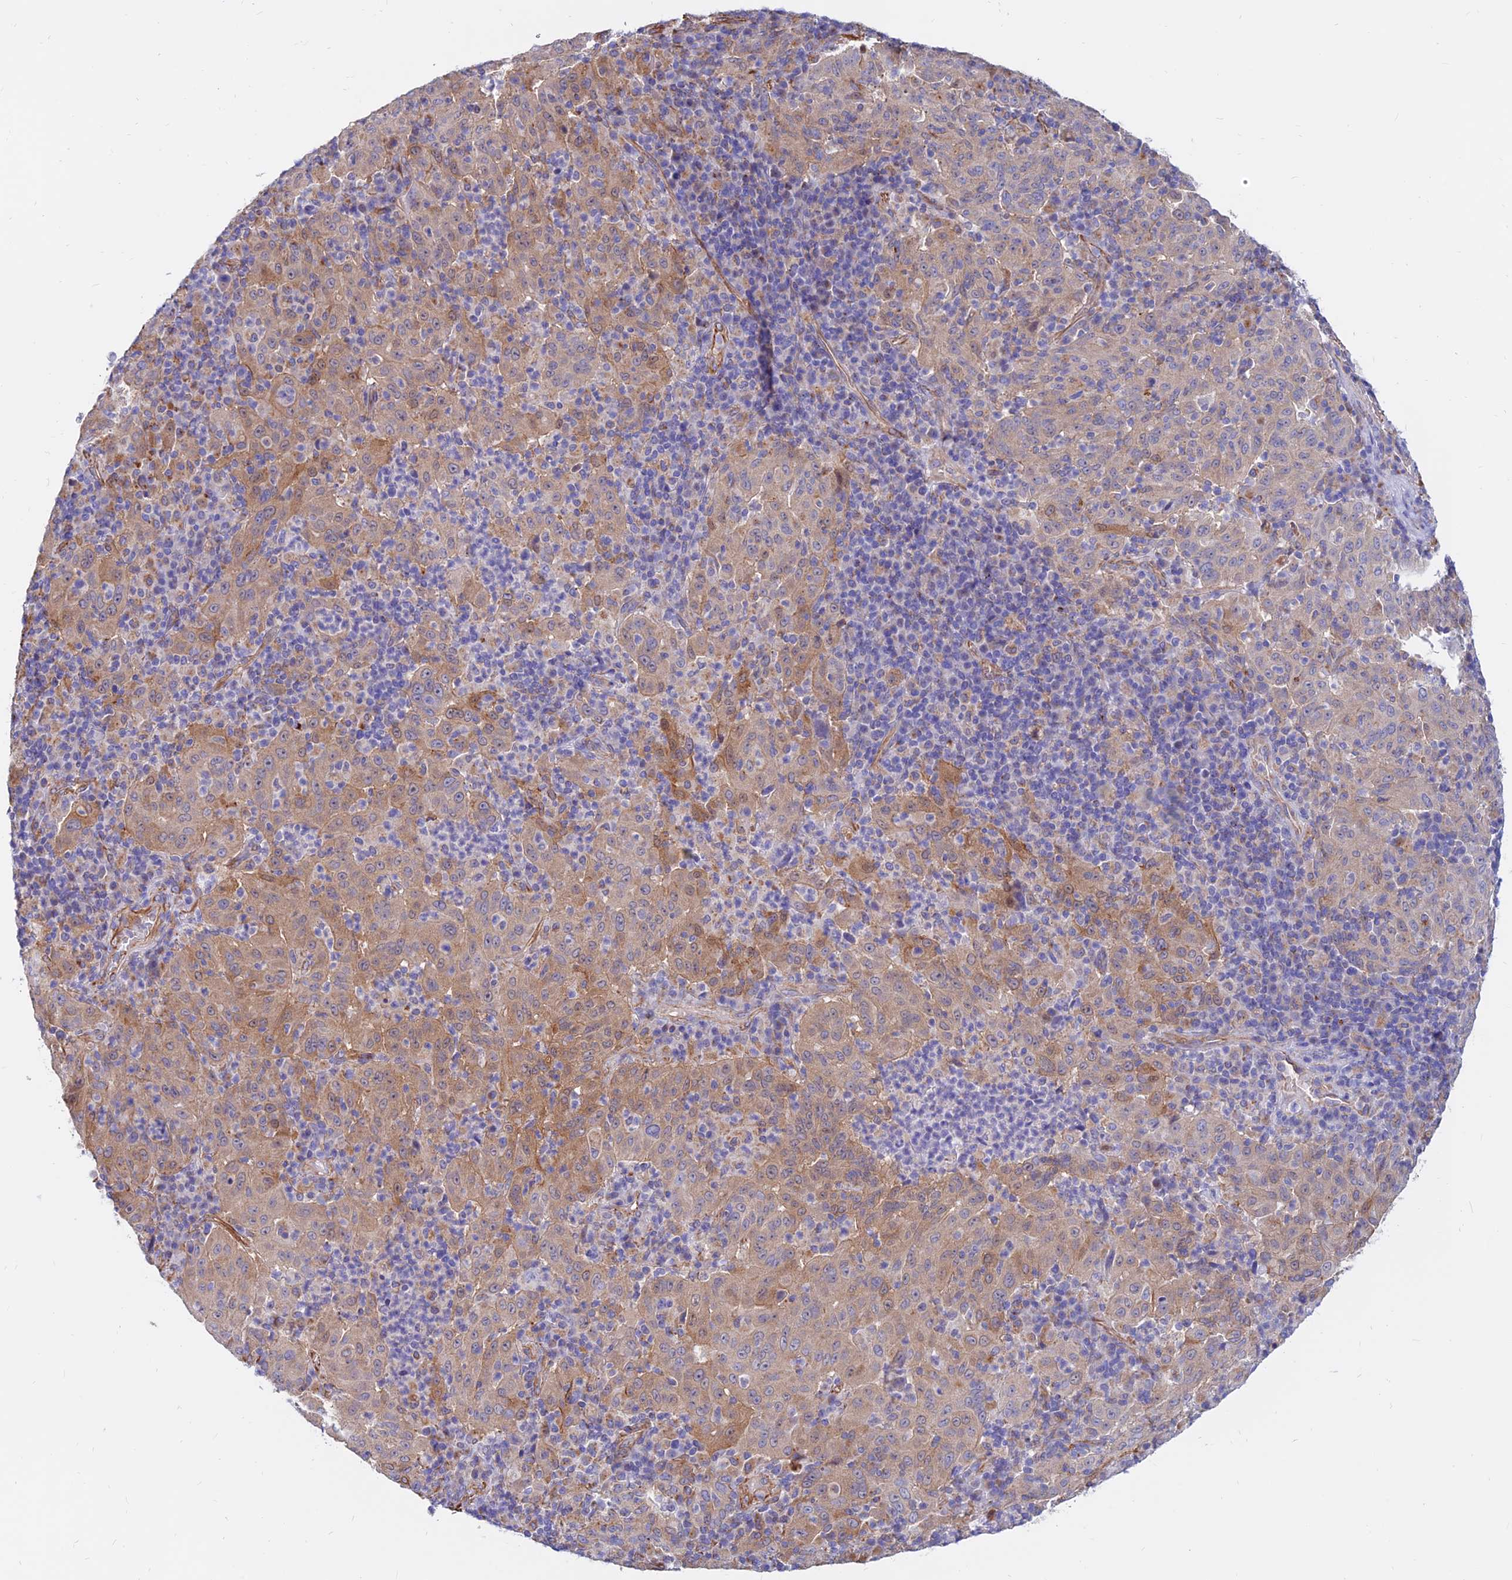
{"staining": {"intensity": "moderate", "quantity": ">75%", "location": "cytoplasmic/membranous"}, "tissue": "pancreatic cancer", "cell_type": "Tumor cells", "image_type": "cancer", "snomed": [{"axis": "morphology", "description": "Adenocarcinoma, NOS"}, {"axis": "topography", "description": "Pancreas"}], "caption": "Pancreatic cancer (adenocarcinoma) stained with immunohistochemistry demonstrates moderate cytoplasmic/membranous positivity in approximately >75% of tumor cells. (DAB IHC, brown staining for protein, blue staining for nuclei).", "gene": "CDK18", "patient": {"sex": "male", "age": 63}}